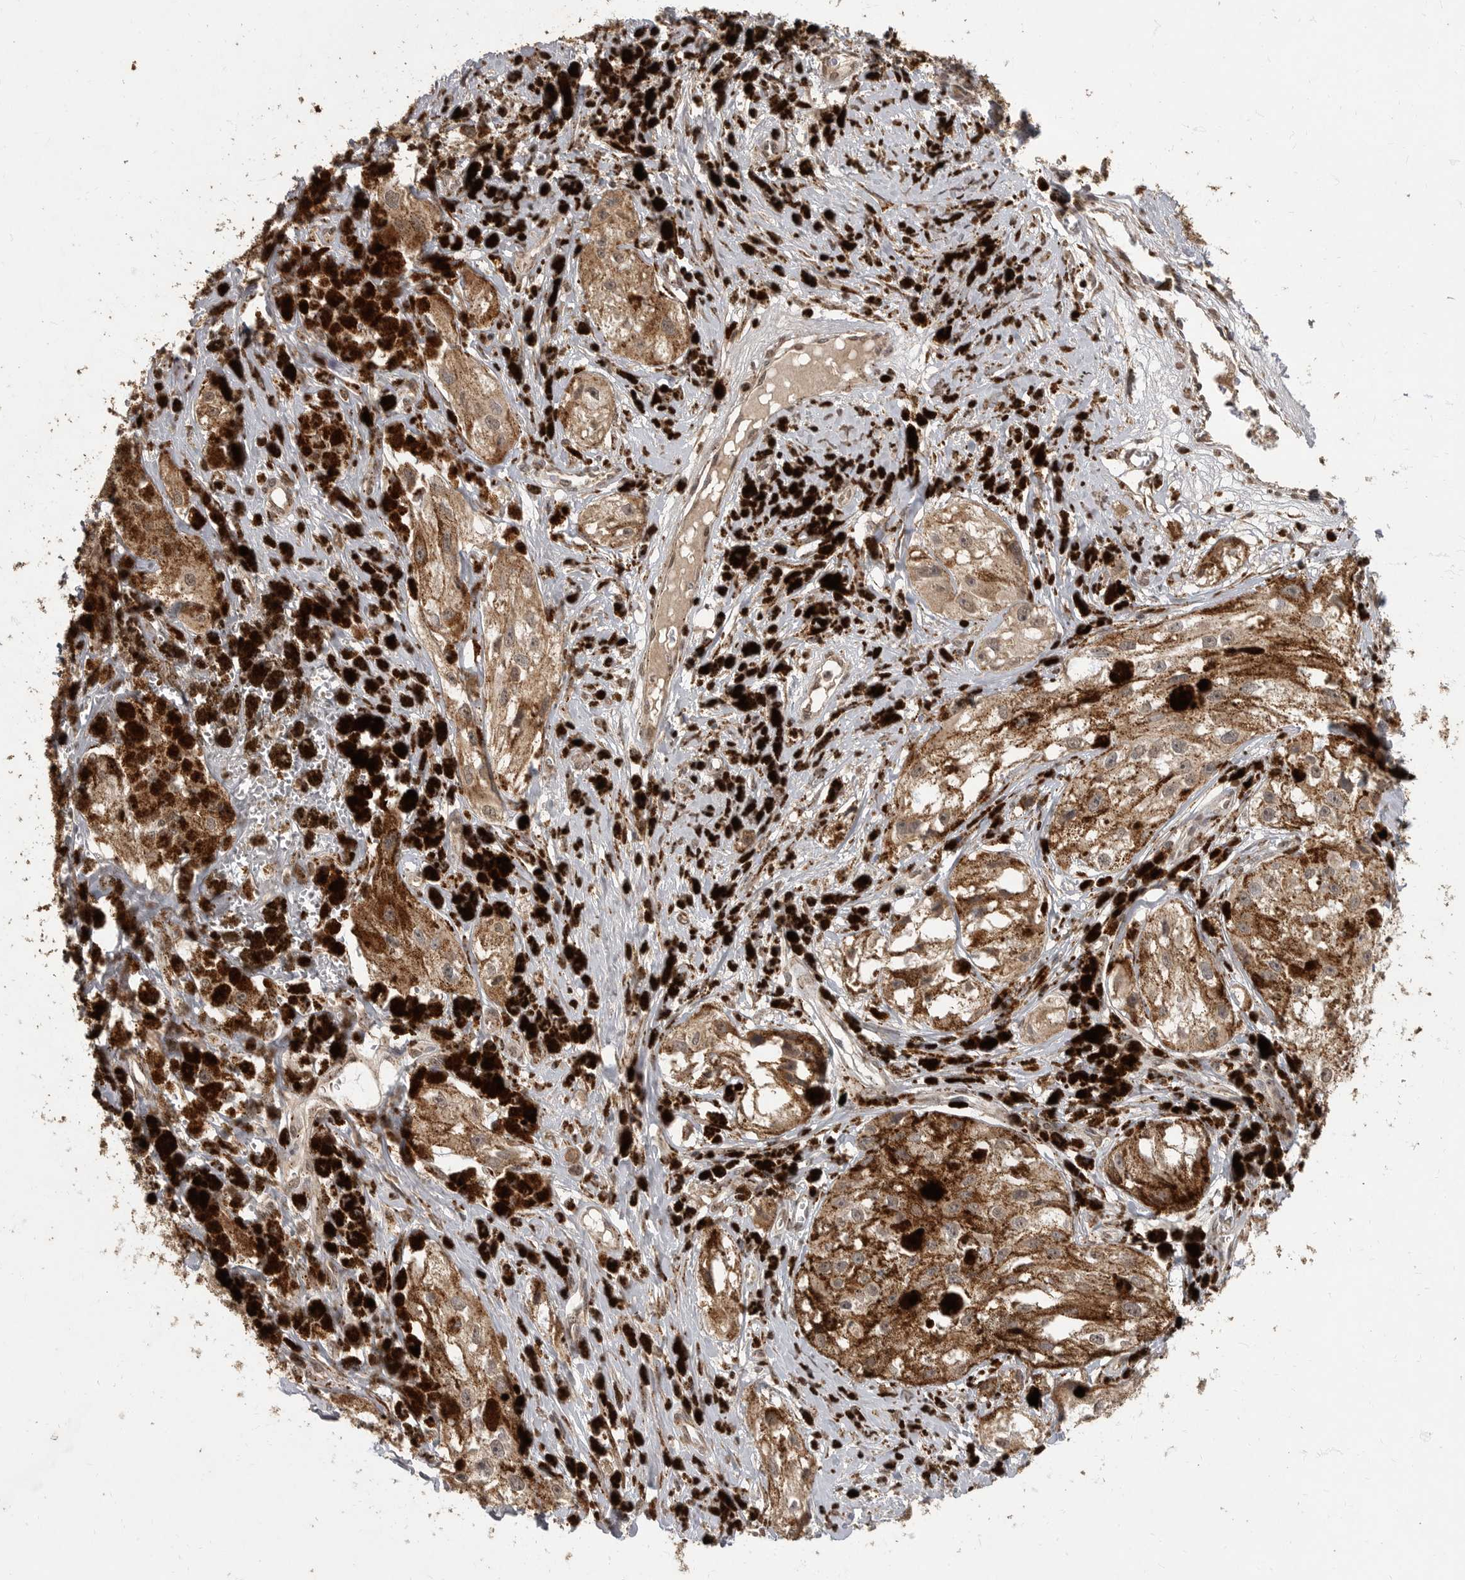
{"staining": {"intensity": "moderate", "quantity": ">75%", "location": "cytoplasmic/membranous"}, "tissue": "melanoma", "cell_type": "Tumor cells", "image_type": "cancer", "snomed": [{"axis": "morphology", "description": "Malignant melanoma, NOS"}, {"axis": "topography", "description": "Skin"}], "caption": "This is an image of IHC staining of melanoma, which shows moderate positivity in the cytoplasmic/membranous of tumor cells.", "gene": "MAFG", "patient": {"sex": "male", "age": 88}}